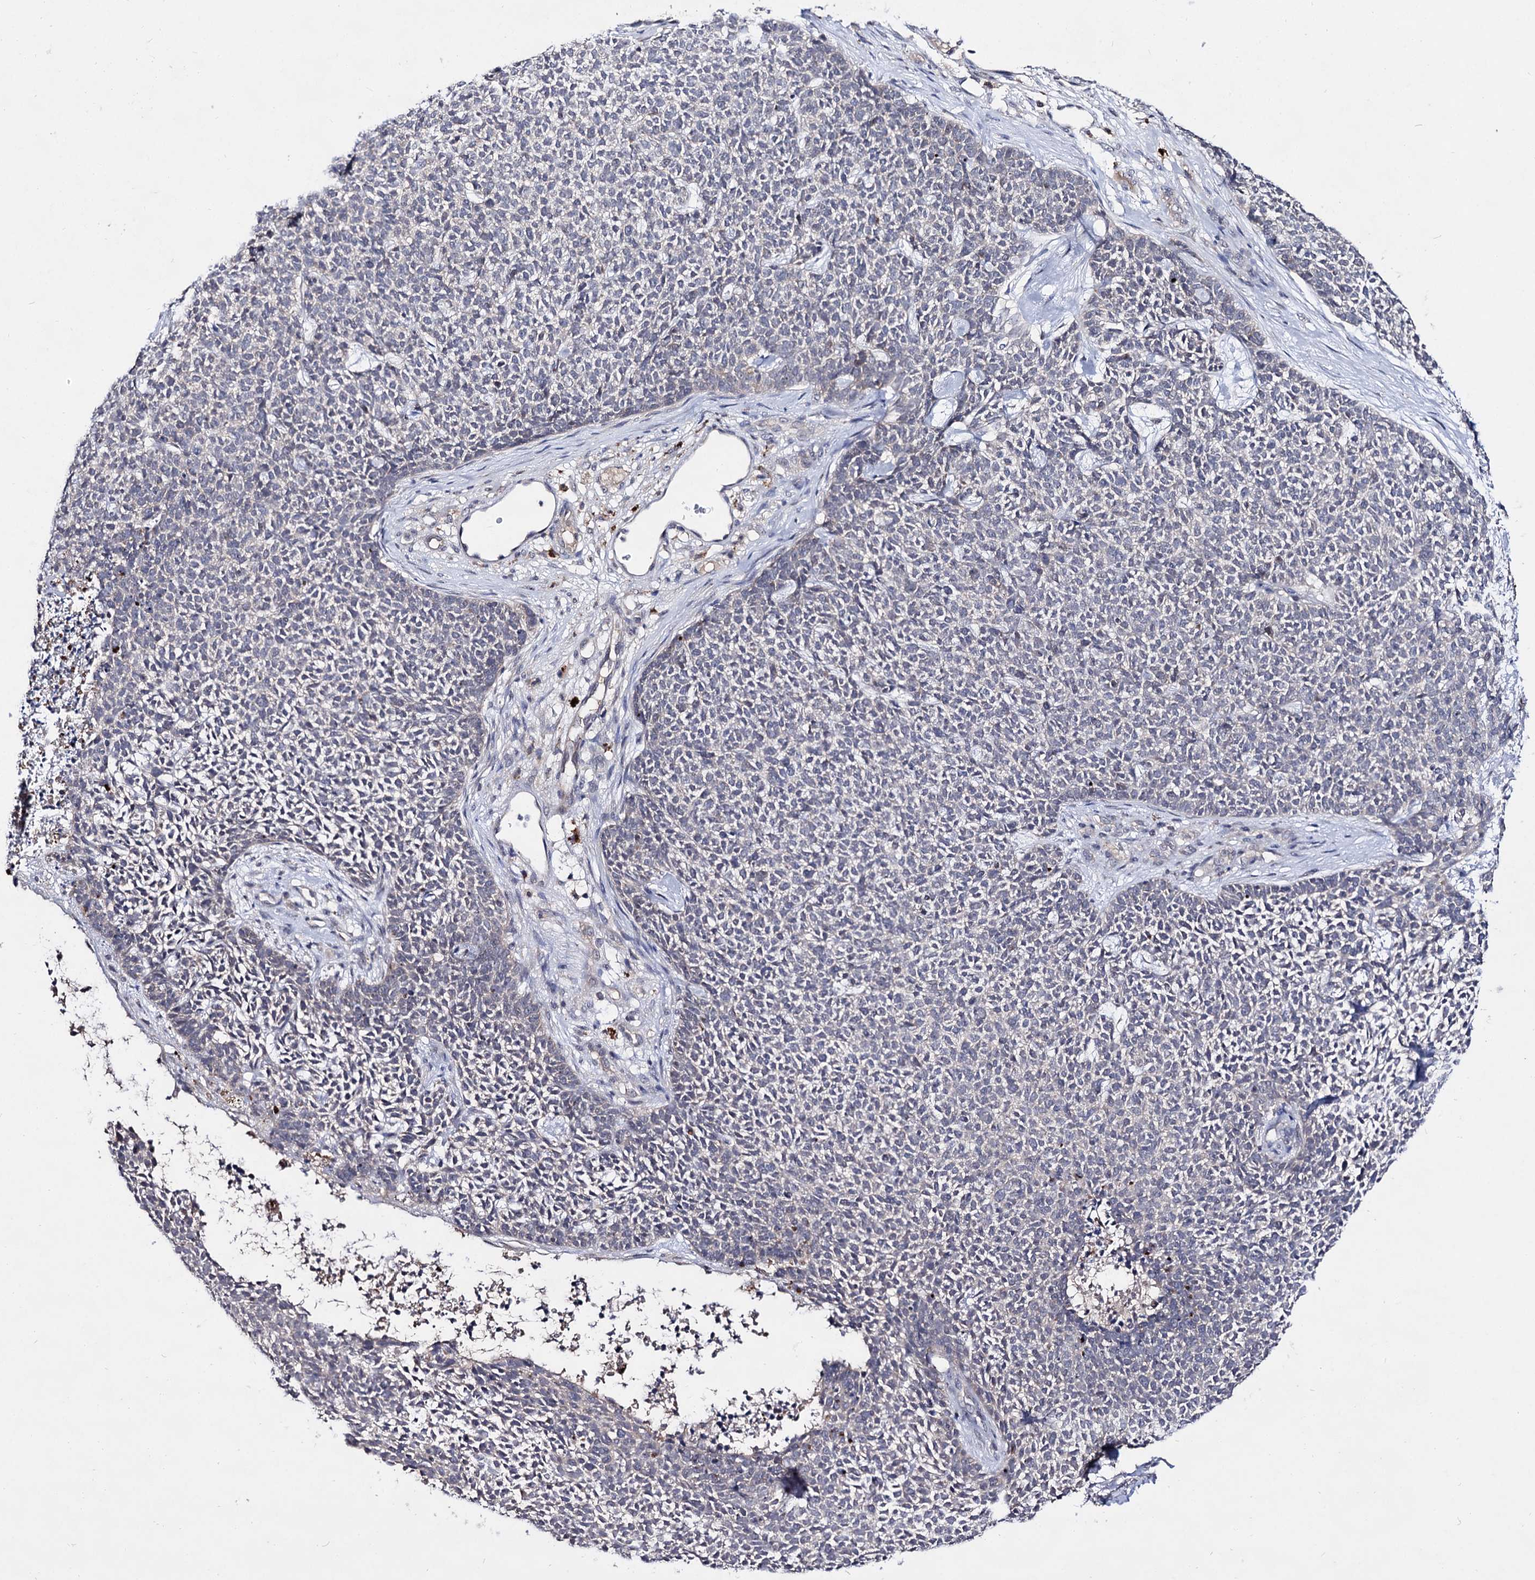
{"staining": {"intensity": "negative", "quantity": "none", "location": "none"}, "tissue": "skin cancer", "cell_type": "Tumor cells", "image_type": "cancer", "snomed": [{"axis": "morphology", "description": "Basal cell carcinoma"}, {"axis": "topography", "description": "Skin"}], "caption": "DAB immunohistochemical staining of human skin basal cell carcinoma reveals no significant positivity in tumor cells. (IHC, brightfield microscopy, high magnification).", "gene": "ACTR6", "patient": {"sex": "female", "age": 84}}